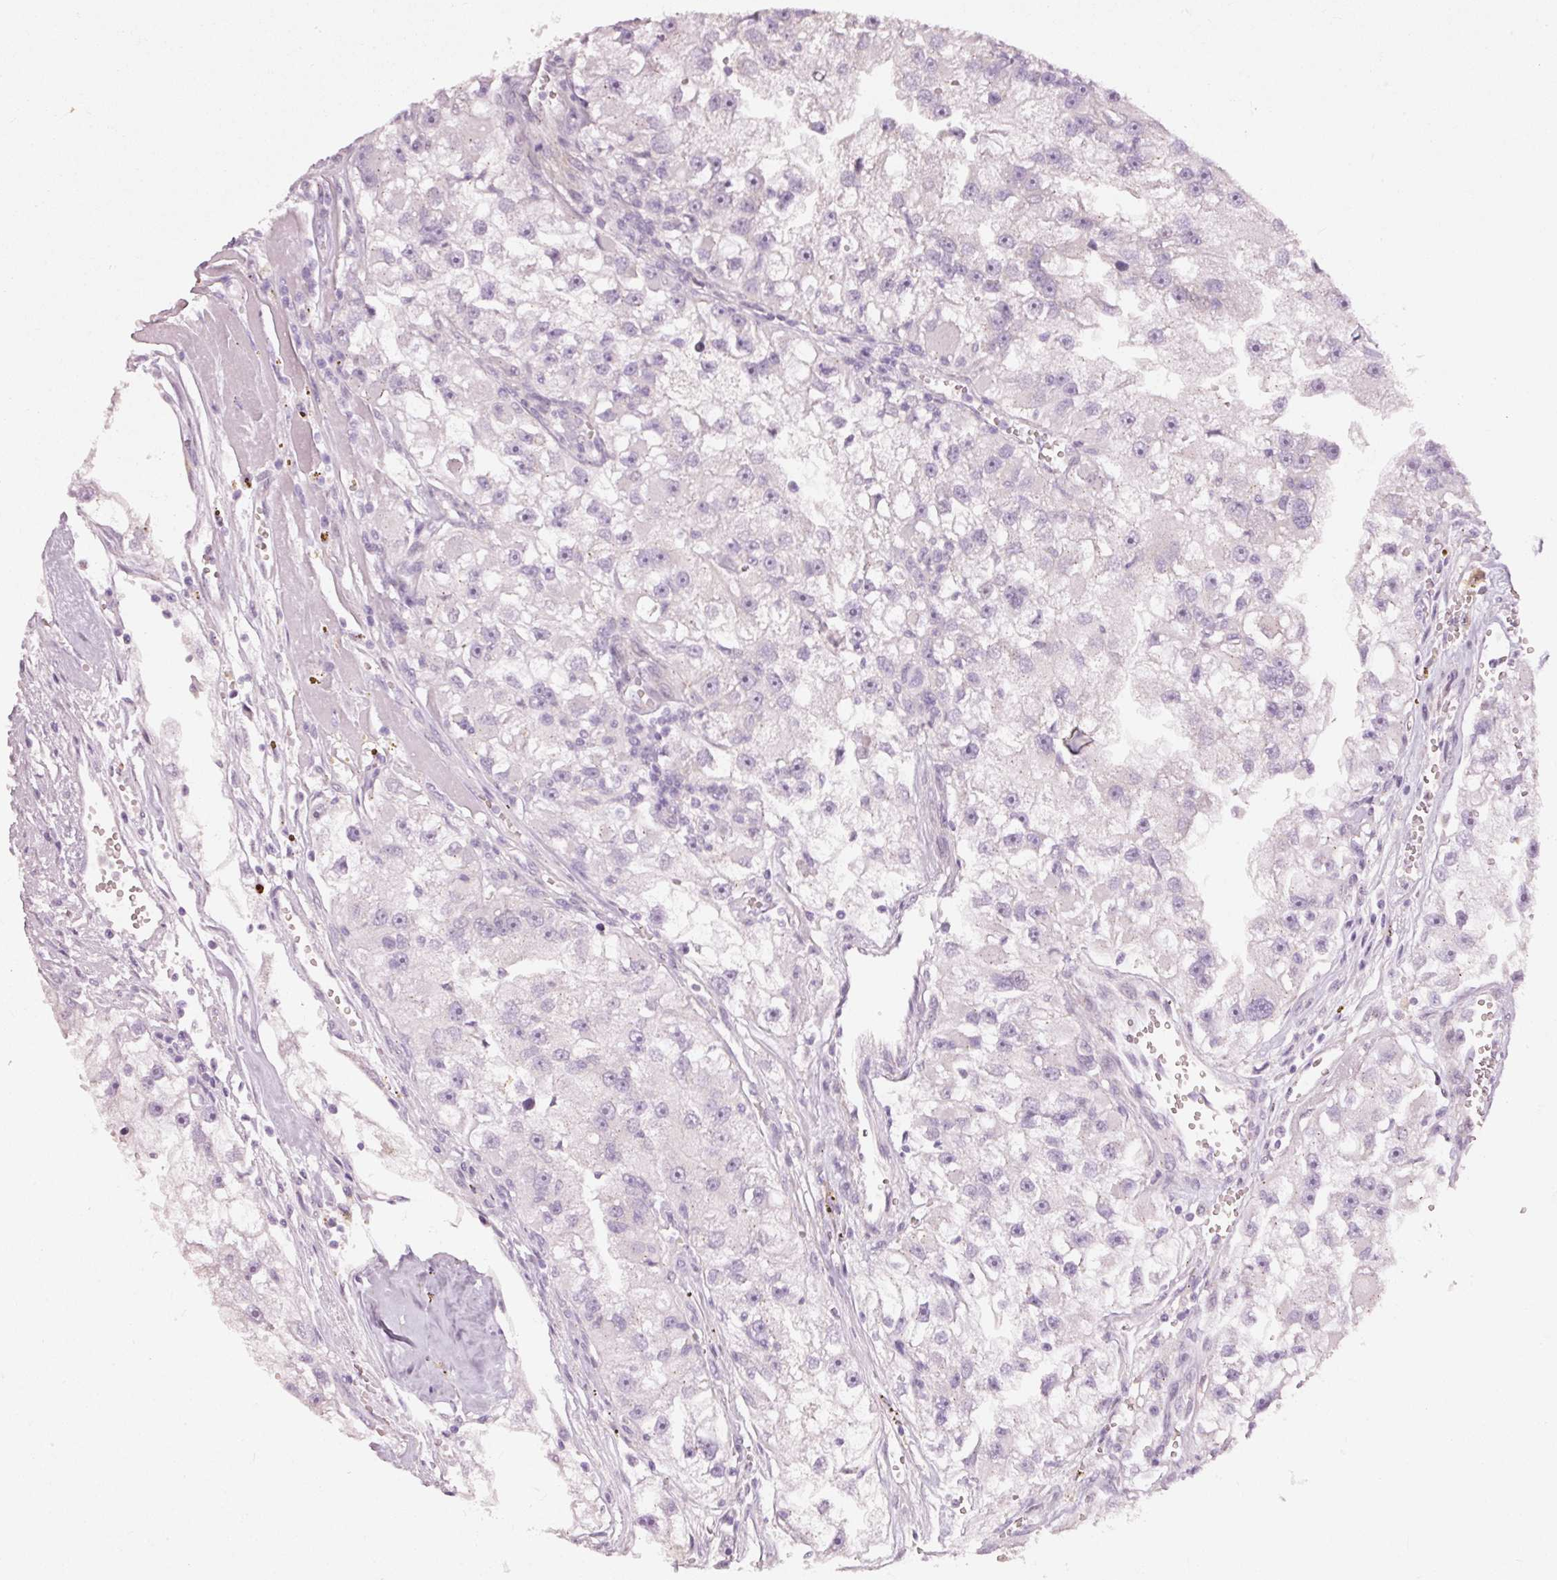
{"staining": {"intensity": "negative", "quantity": "none", "location": "none"}, "tissue": "renal cancer", "cell_type": "Tumor cells", "image_type": "cancer", "snomed": [{"axis": "morphology", "description": "Adenocarcinoma, NOS"}, {"axis": "topography", "description": "Kidney"}], "caption": "Histopathology image shows no significant protein expression in tumor cells of renal cancer (adenocarcinoma).", "gene": "DAPP1", "patient": {"sex": "male", "age": 63}}